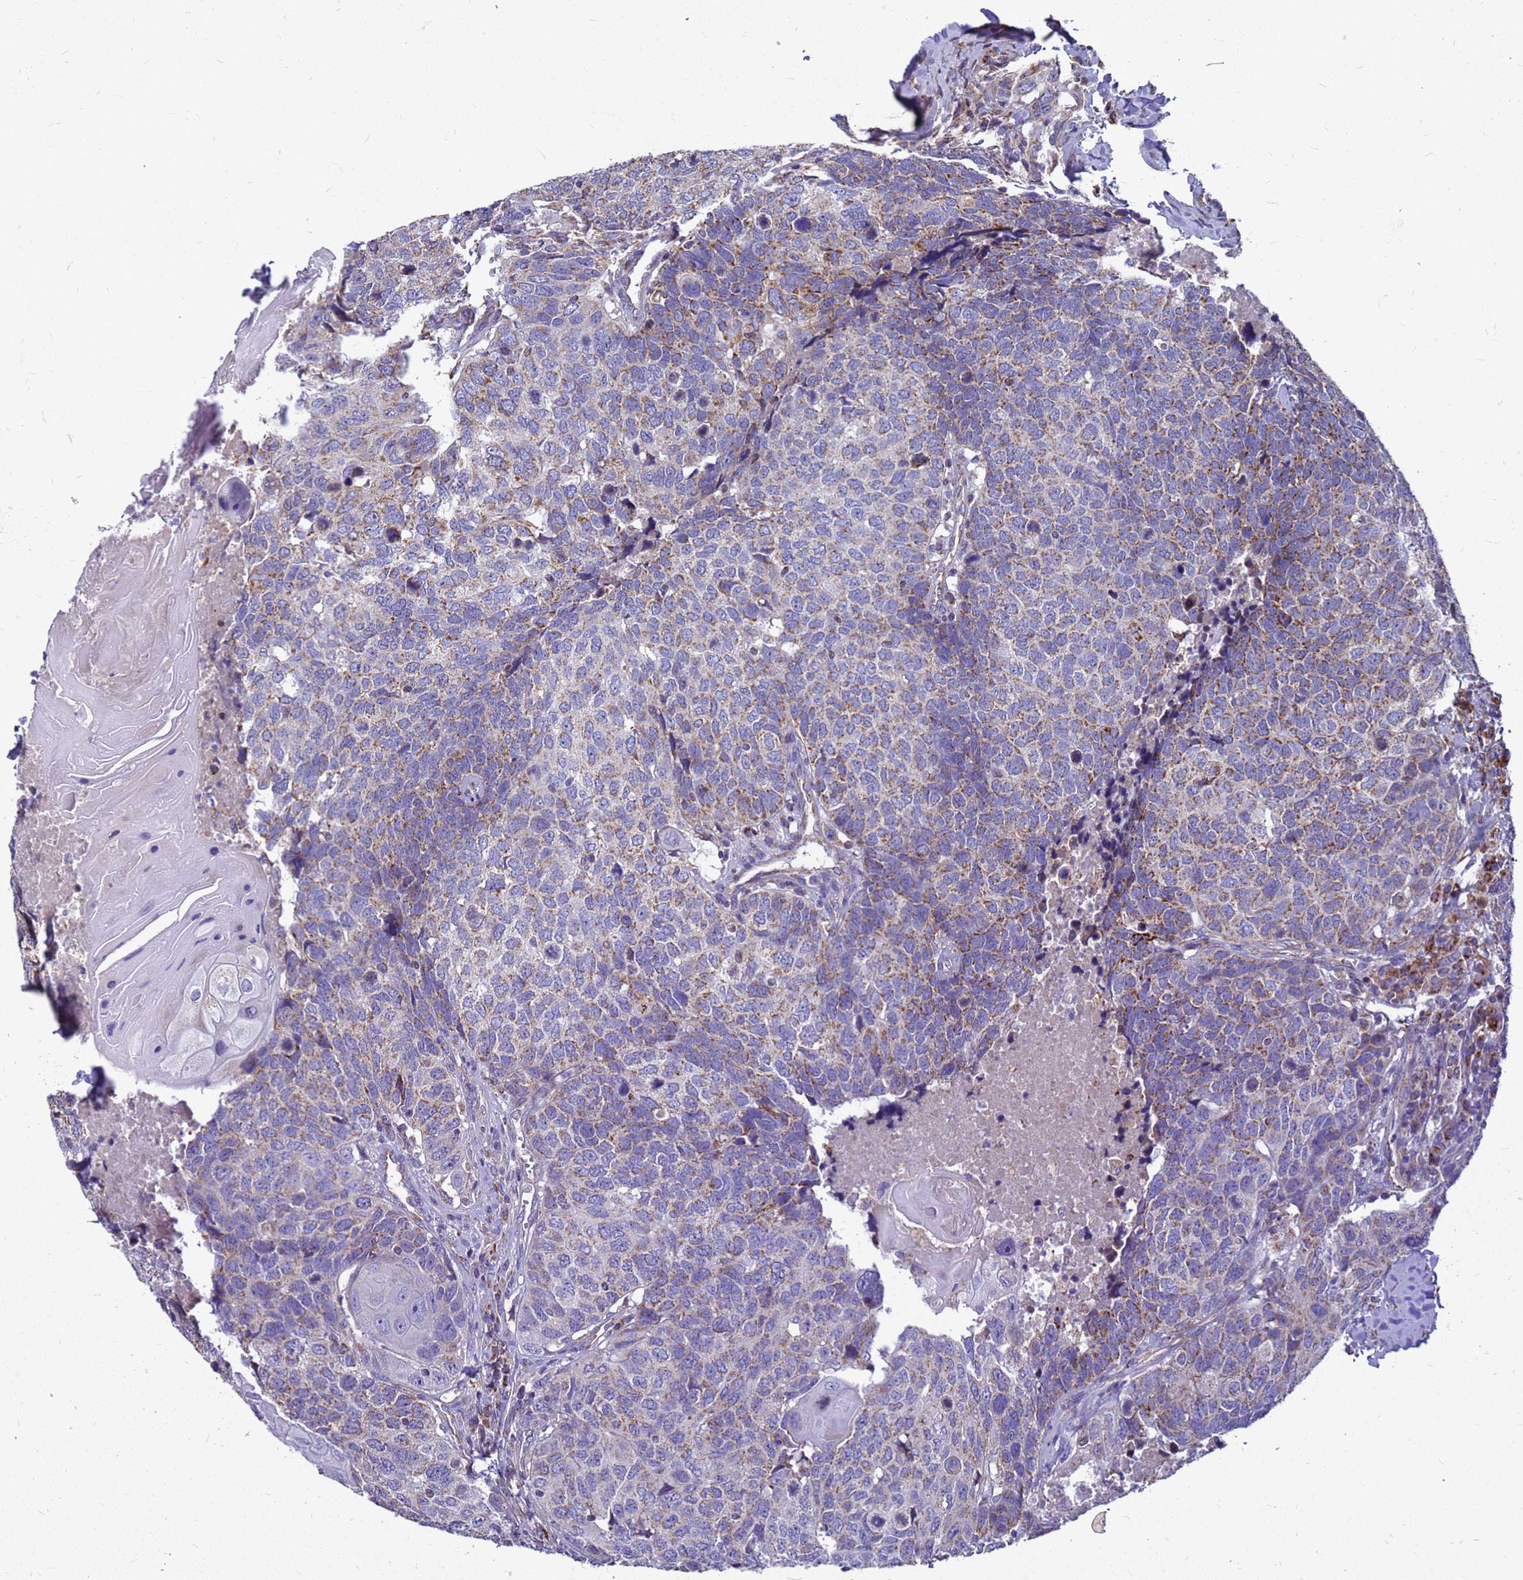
{"staining": {"intensity": "moderate", "quantity": "25%-75%", "location": "cytoplasmic/membranous"}, "tissue": "head and neck cancer", "cell_type": "Tumor cells", "image_type": "cancer", "snomed": [{"axis": "morphology", "description": "Squamous cell carcinoma, NOS"}, {"axis": "topography", "description": "Head-Neck"}], "caption": "IHC (DAB (3,3'-diaminobenzidine)) staining of human head and neck cancer (squamous cell carcinoma) displays moderate cytoplasmic/membranous protein staining in approximately 25%-75% of tumor cells. (brown staining indicates protein expression, while blue staining denotes nuclei).", "gene": "CMC4", "patient": {"sex": "male", "age": 66}}